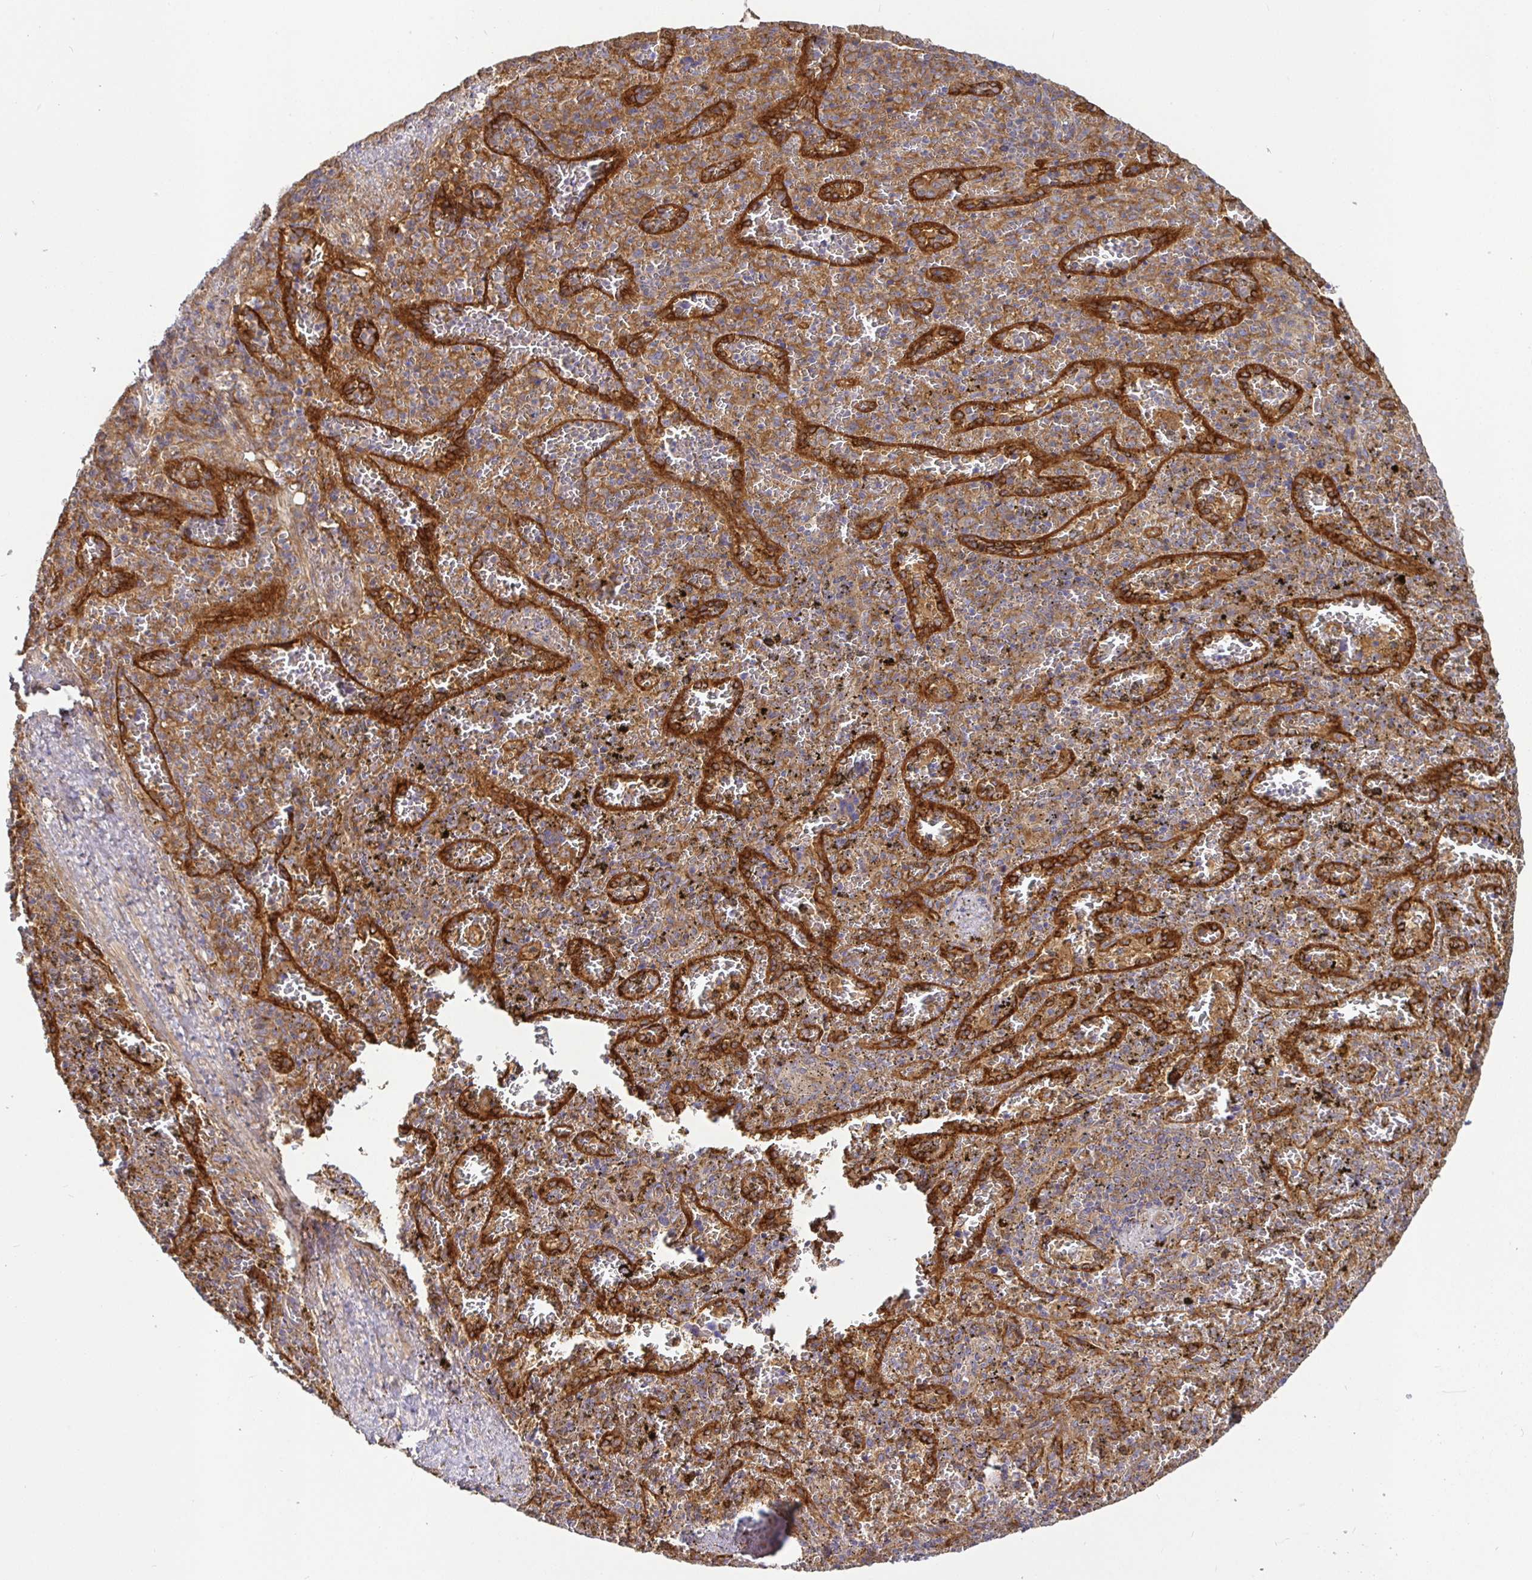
{"staining": {"intensity": "moderate", "quantity": ">75%", "location": "cytoplasmic/membranous"}, "tissue": "spleen", "cell_type": "Cells in red pulp", "image_type": "normal", "snomed": [{"axis": "morphology", "description": "Normal tissue, NOS"}, {"axis": "topography", "description": "Spleen"}], "caption": "Cells in red pulp display medium levels of moderate cytoplasmic/membranous expression in approximately >75% of cells in unremarkable spleen.", "gene": "SNX8", "patient": {"sex": "female", "age": 50}}